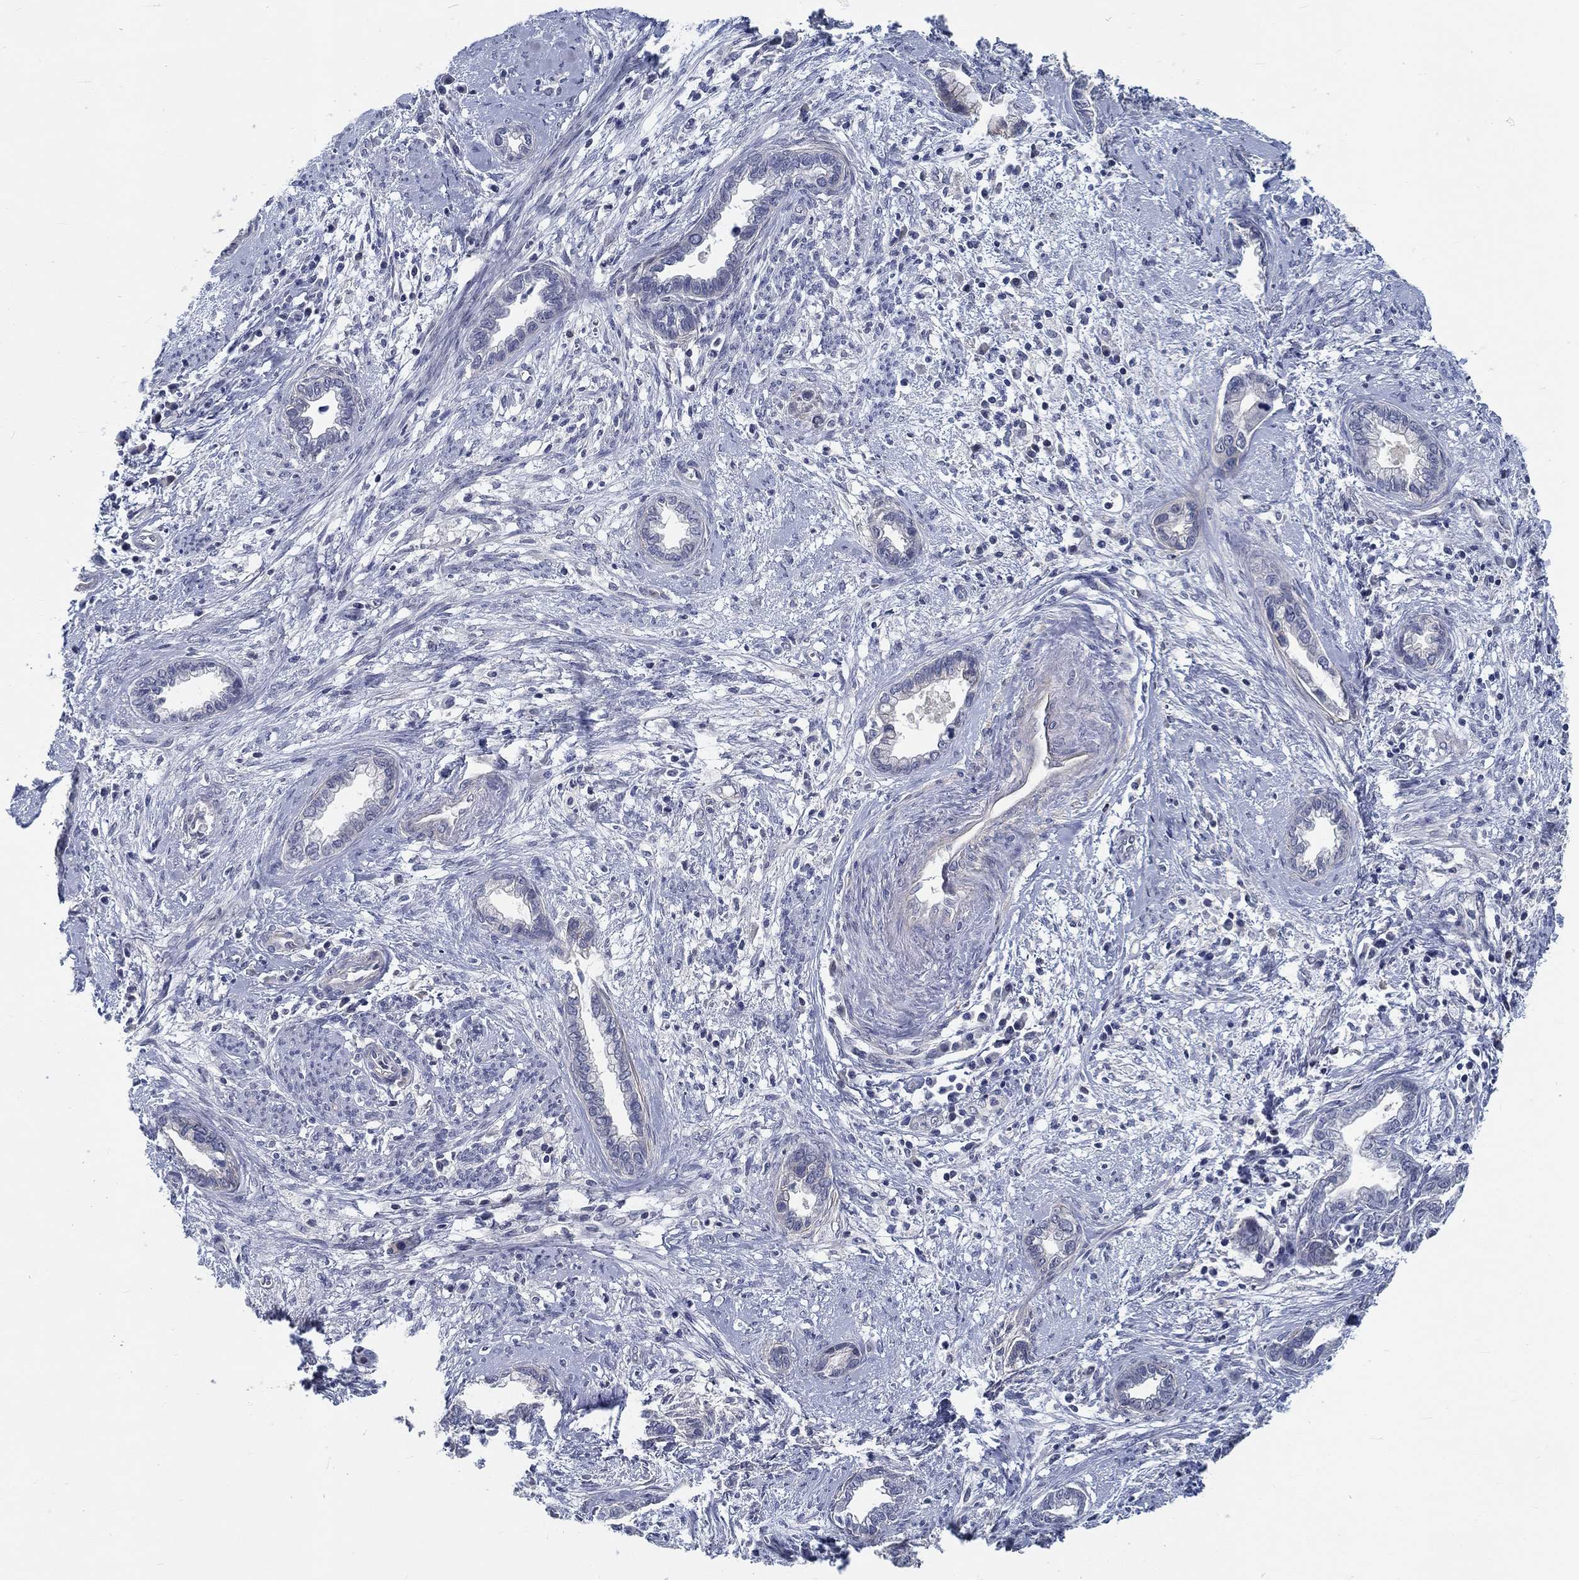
{"staining": {"intensity": "negative", "quantity": "none", "location": "none"}, "tissue": "cervical cancer", "cell_type": "Tumor cells", "image_type": "cancer", "snomed": [{"axis": "morphology", "description": "Adenocarcinoma, NOS"}, {"axis": "topography", "description": "Cervix"}], "caption": "DAB (3,3'-diaminobenzidine) immunohistochemical staining of cervical cancer (adenocarcinoma) demonstrates no significant positivity in tumor cells. (Brightfield microscopy of DAB immunohistochemistry at high magnification).", "gene": "MYBPC1", "patient": {"sex": "female", "age": 62}}